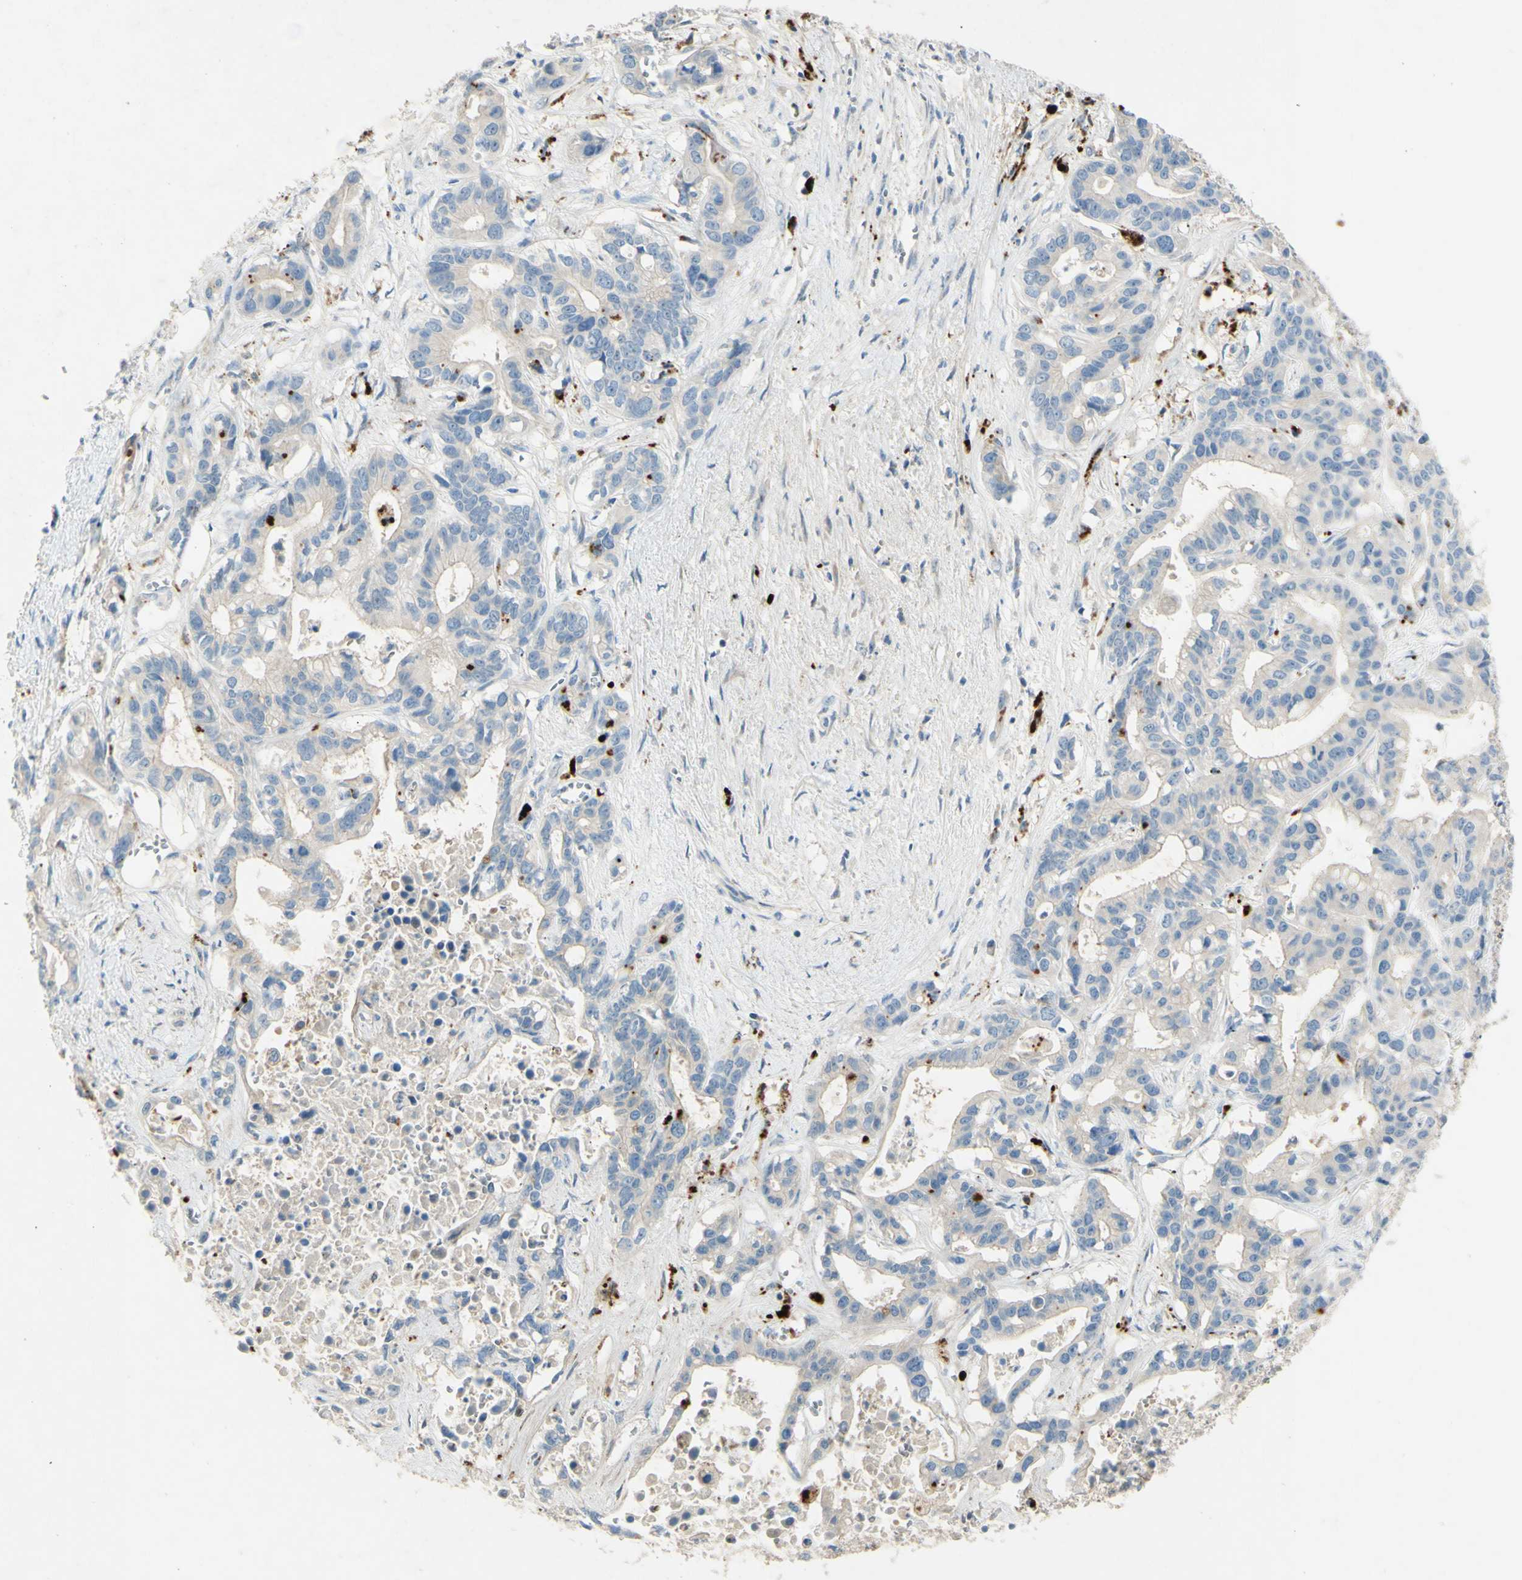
{"staining": {"intensity": "negative", "quantity": "none", "location": "none"}, "tissue": "liver cancer", "cell_type": "Tumor cells", "image_type": "cancer", "snomed": [{"axis": "morphology", "description": "Cholangiocarcinoma"}, {"axis": "topography", "description": "Liver"}], "caption": "This is an IHC image of human cholangiocarcinoma (liver). There is no staining in tumor cells.", "gene": "GAN", "patient": {"sex": "female", "age": 65}}